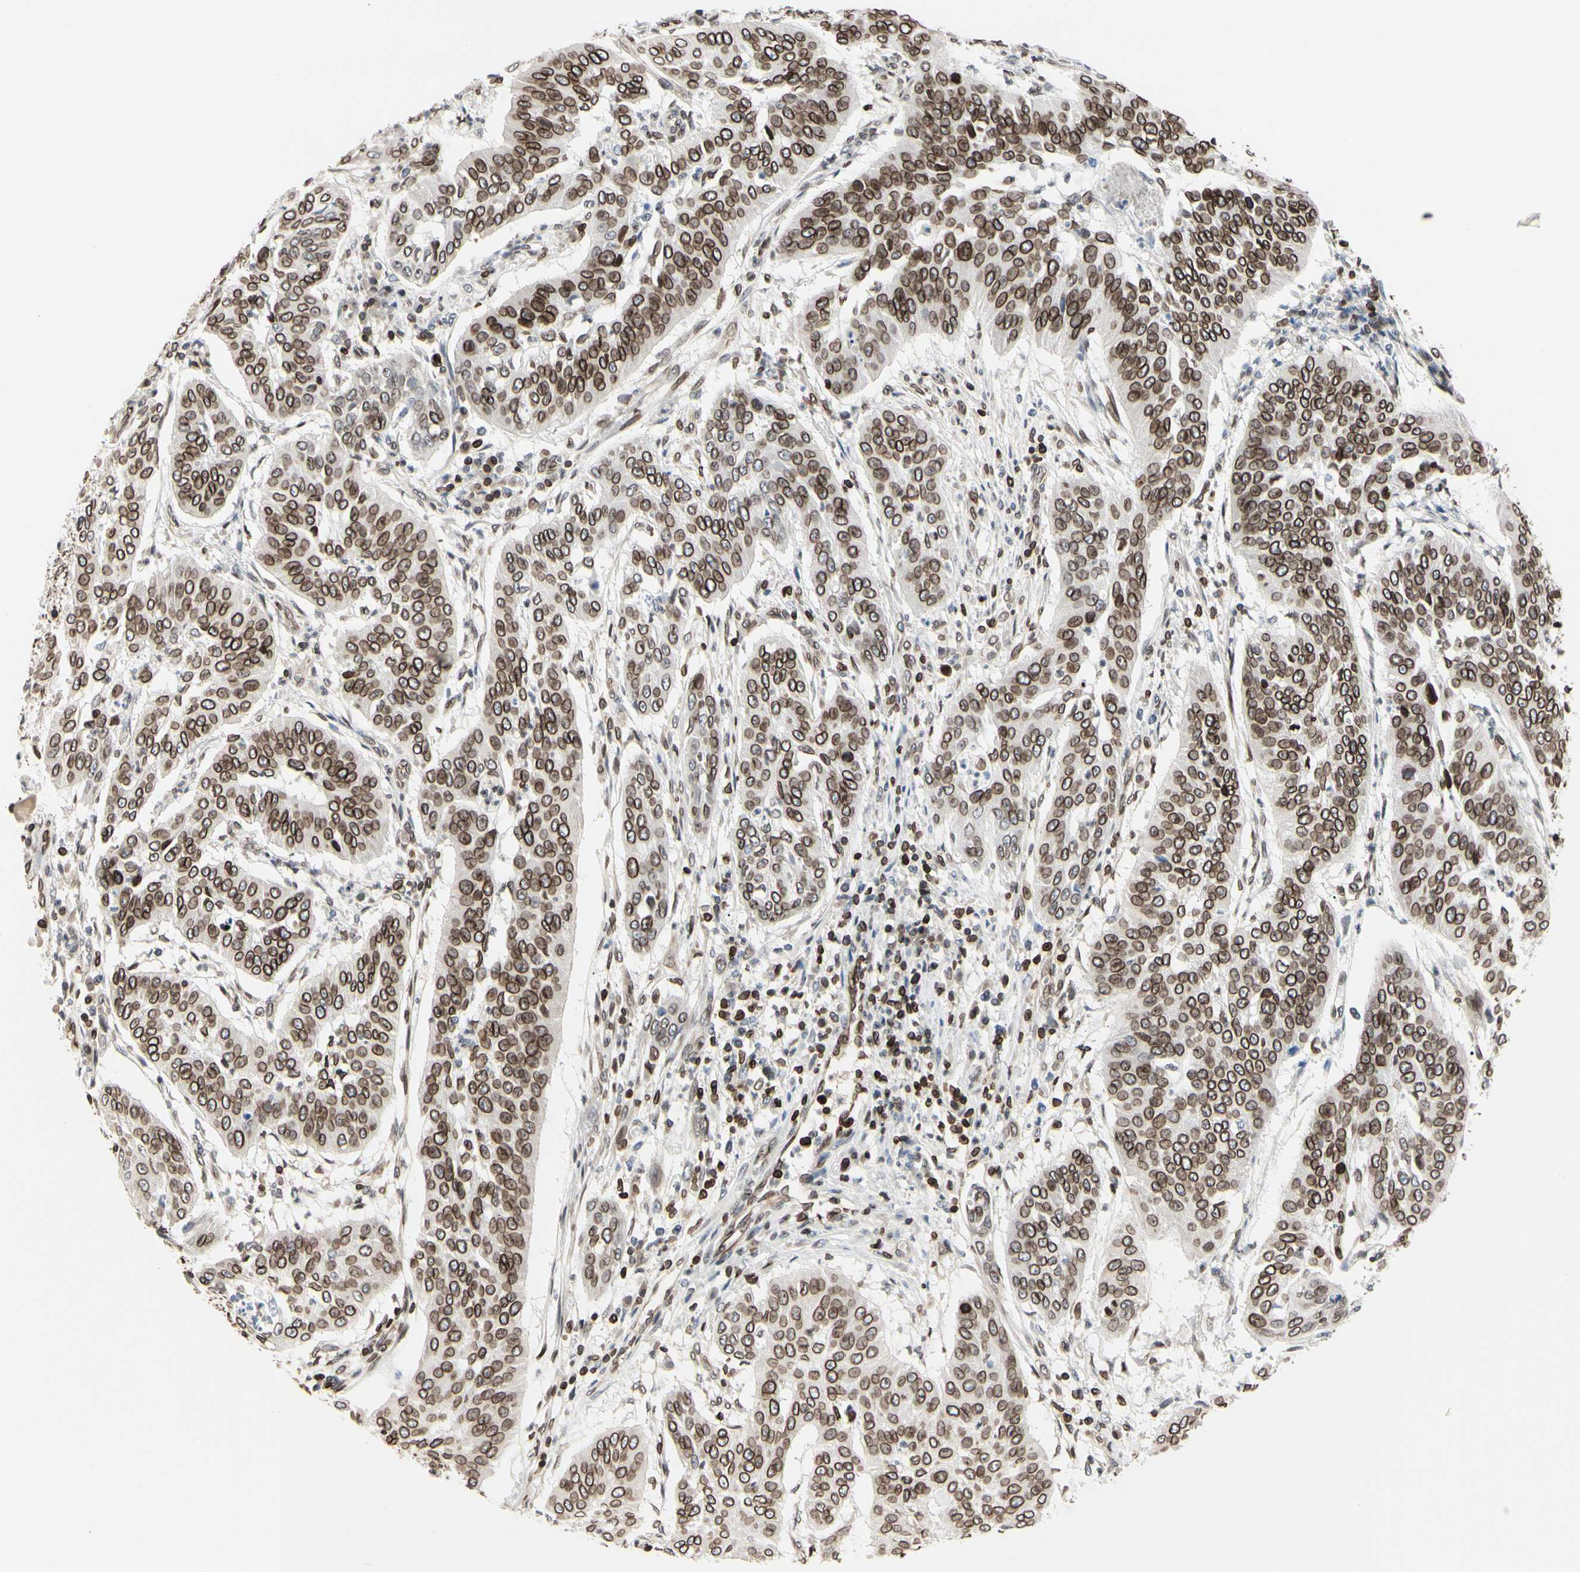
{"staining": {"intensity": "strong", "quantity": ">75%", "location": "cytoplasmic/membranous,nuclear"}, "tissue": "cervical cancer", "cell_type": "Tumor cells", "image_type": "cancer", "snomed": [{"axis": "morphology", "description": "Normal tissue, NOS"}, {"axis": "morphology", "description": "Squamous cell carcinoma, NOS"}, {"axis": "topography", "description": "Cervix"}], "caption": "Cervical squamous cell carcinoma stained with a brown dye displays strong cytoplasmic/membranous and nuclear positive expression in about >75% of tumor cells.", "gene": "TMPO", "patient": {"sex": "female", "age": 39}}